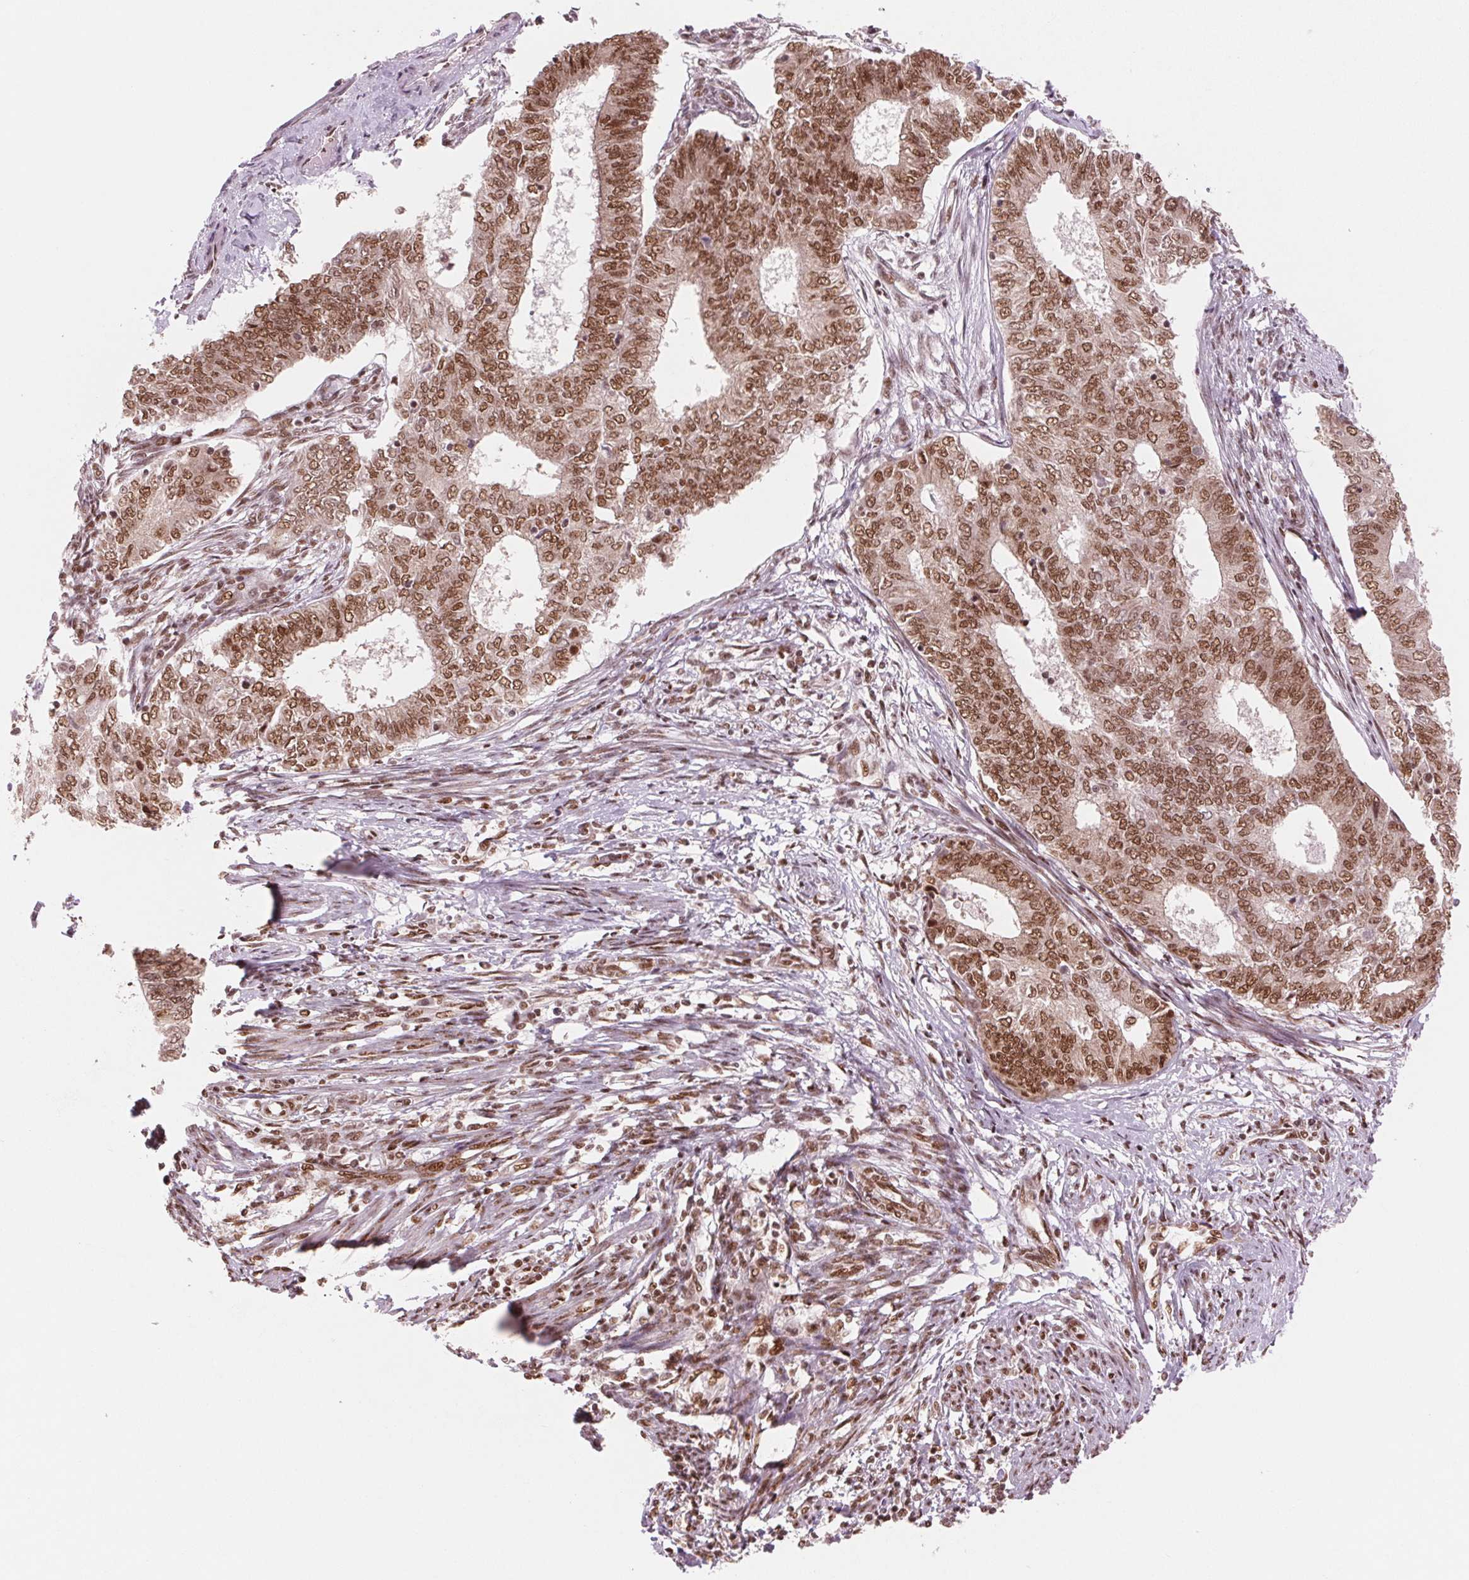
{"staining": {"intensity": "moderate", "quantity": ">75%", "location": "nuclear"}, "tissue": "endometrial cancer", "cell_type": "Tumor cells", "image_type": "cancer", "snomed": [{"axis": "morphology", "description": "Adenocarcinoma, NOS"}, {"axis": "topography", "description": "Endometrium"}], "caption": "Protein expression analysis of endometrial cancer shows moderate nuclear positivity in about >75% of tumor cells. The staining was performed using DAB (3,3'-diaminobenzidine) to visualize the protein expression in brown, while the nuclei were stained in blue with hematoxylin (Magnification: 20x).", "gene": "TTLL9", "patient": {"sex": "female", "age": 62}}